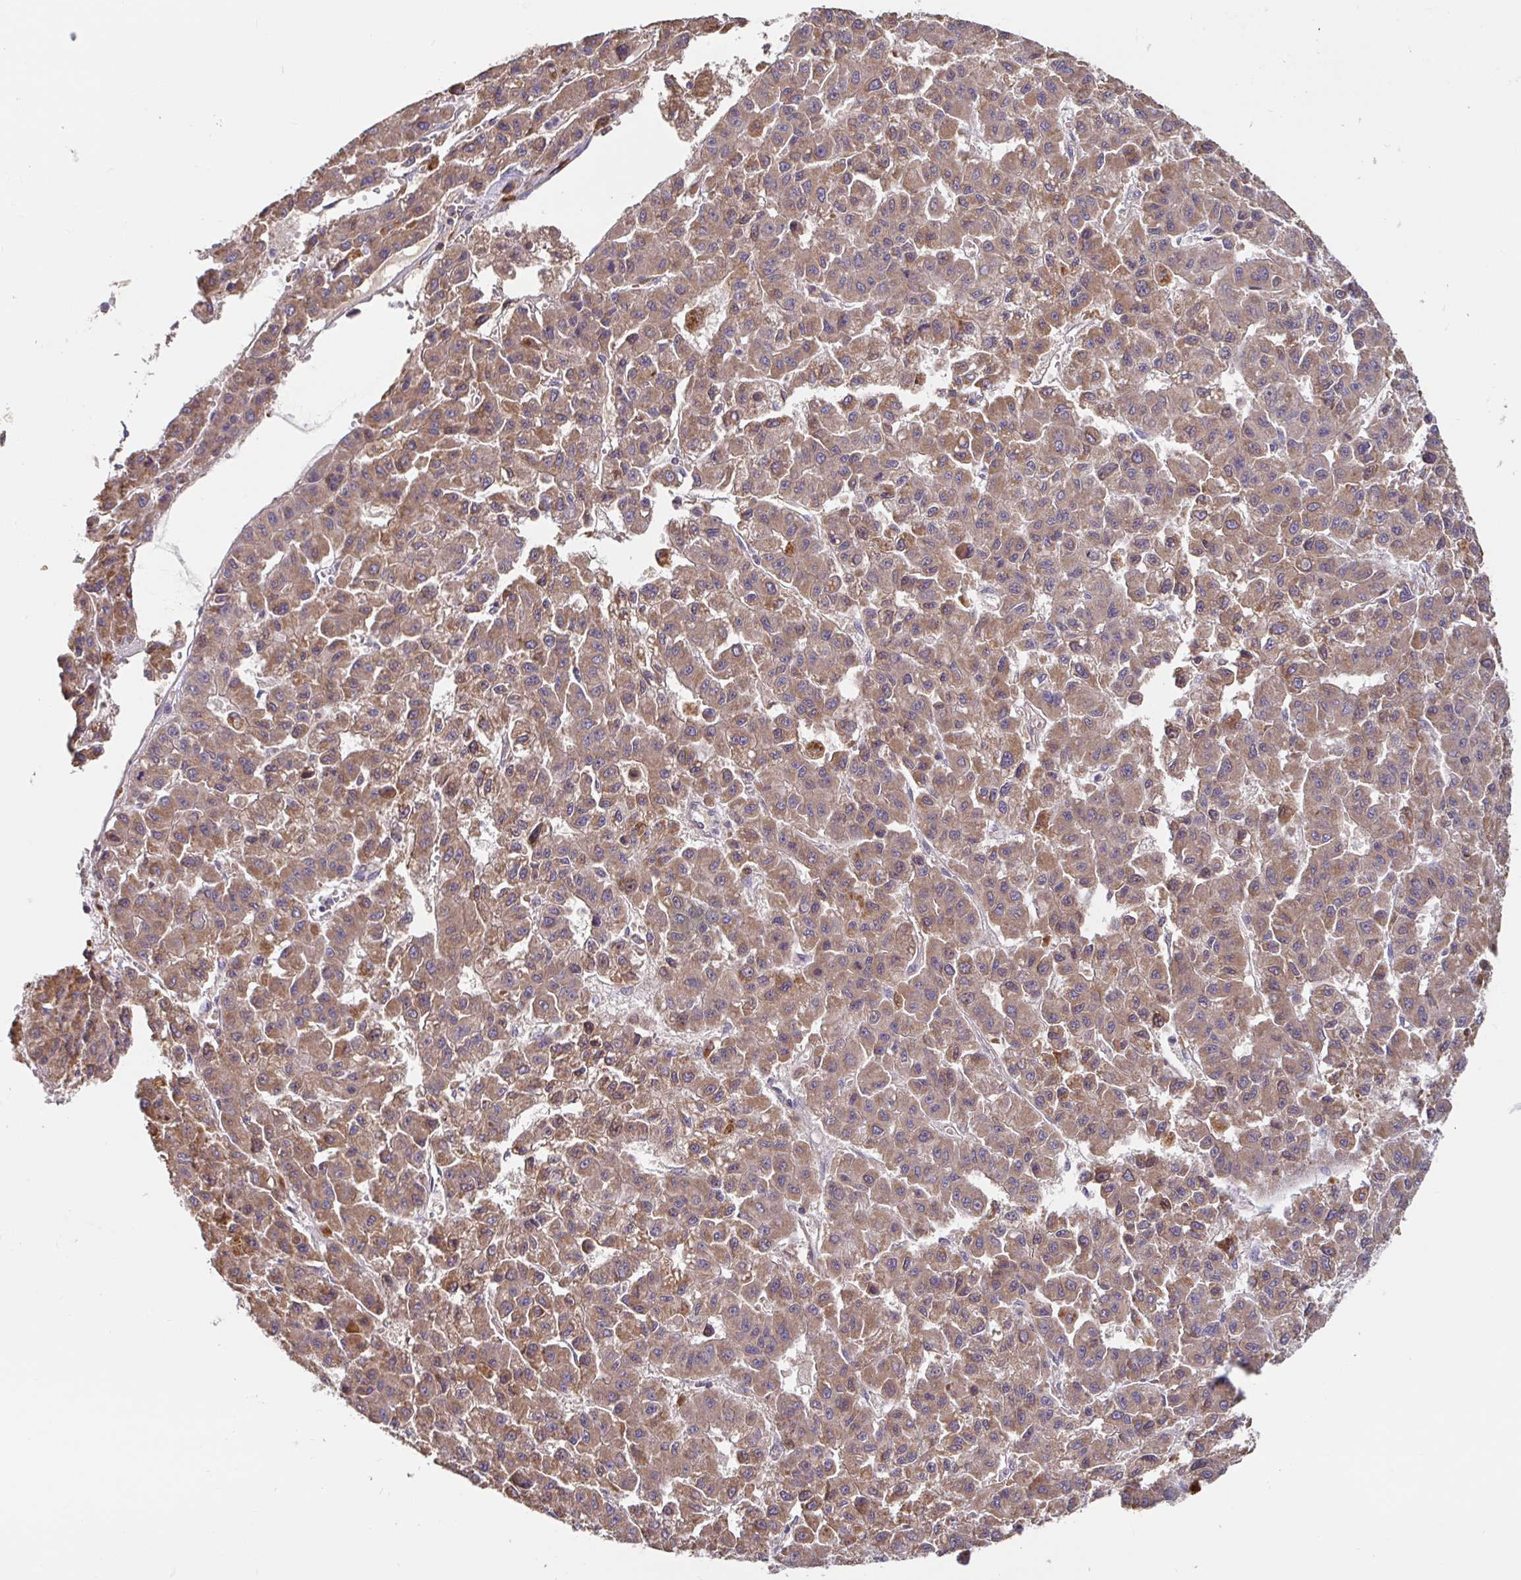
{"staining": {"intensity": "moderate", "quantity": ">75%", "location": "cytoplasmic/membranous"}, "tissue": "liver cancer", "cell_type": "Tumor cells", "image_type": "cancer", "snomed": [{"axis": "morphology", "description": "Carcinoma, Hepatocellular, NOS"}, {"axis": "topography", "description": "Liver"}], "caption": "Immunohistochemistry of human liver cancer (hepatocellular carcinoma) exhibits medium levels of moderate cytoplasmic/membranous positivity in approximately >75% of tumor cells. Immunohistochemistry stains the protein of interest in brown and the nuclei are stained blue.", "gene": "LARP1", "patient": {"sex": "male", "age": 70}}